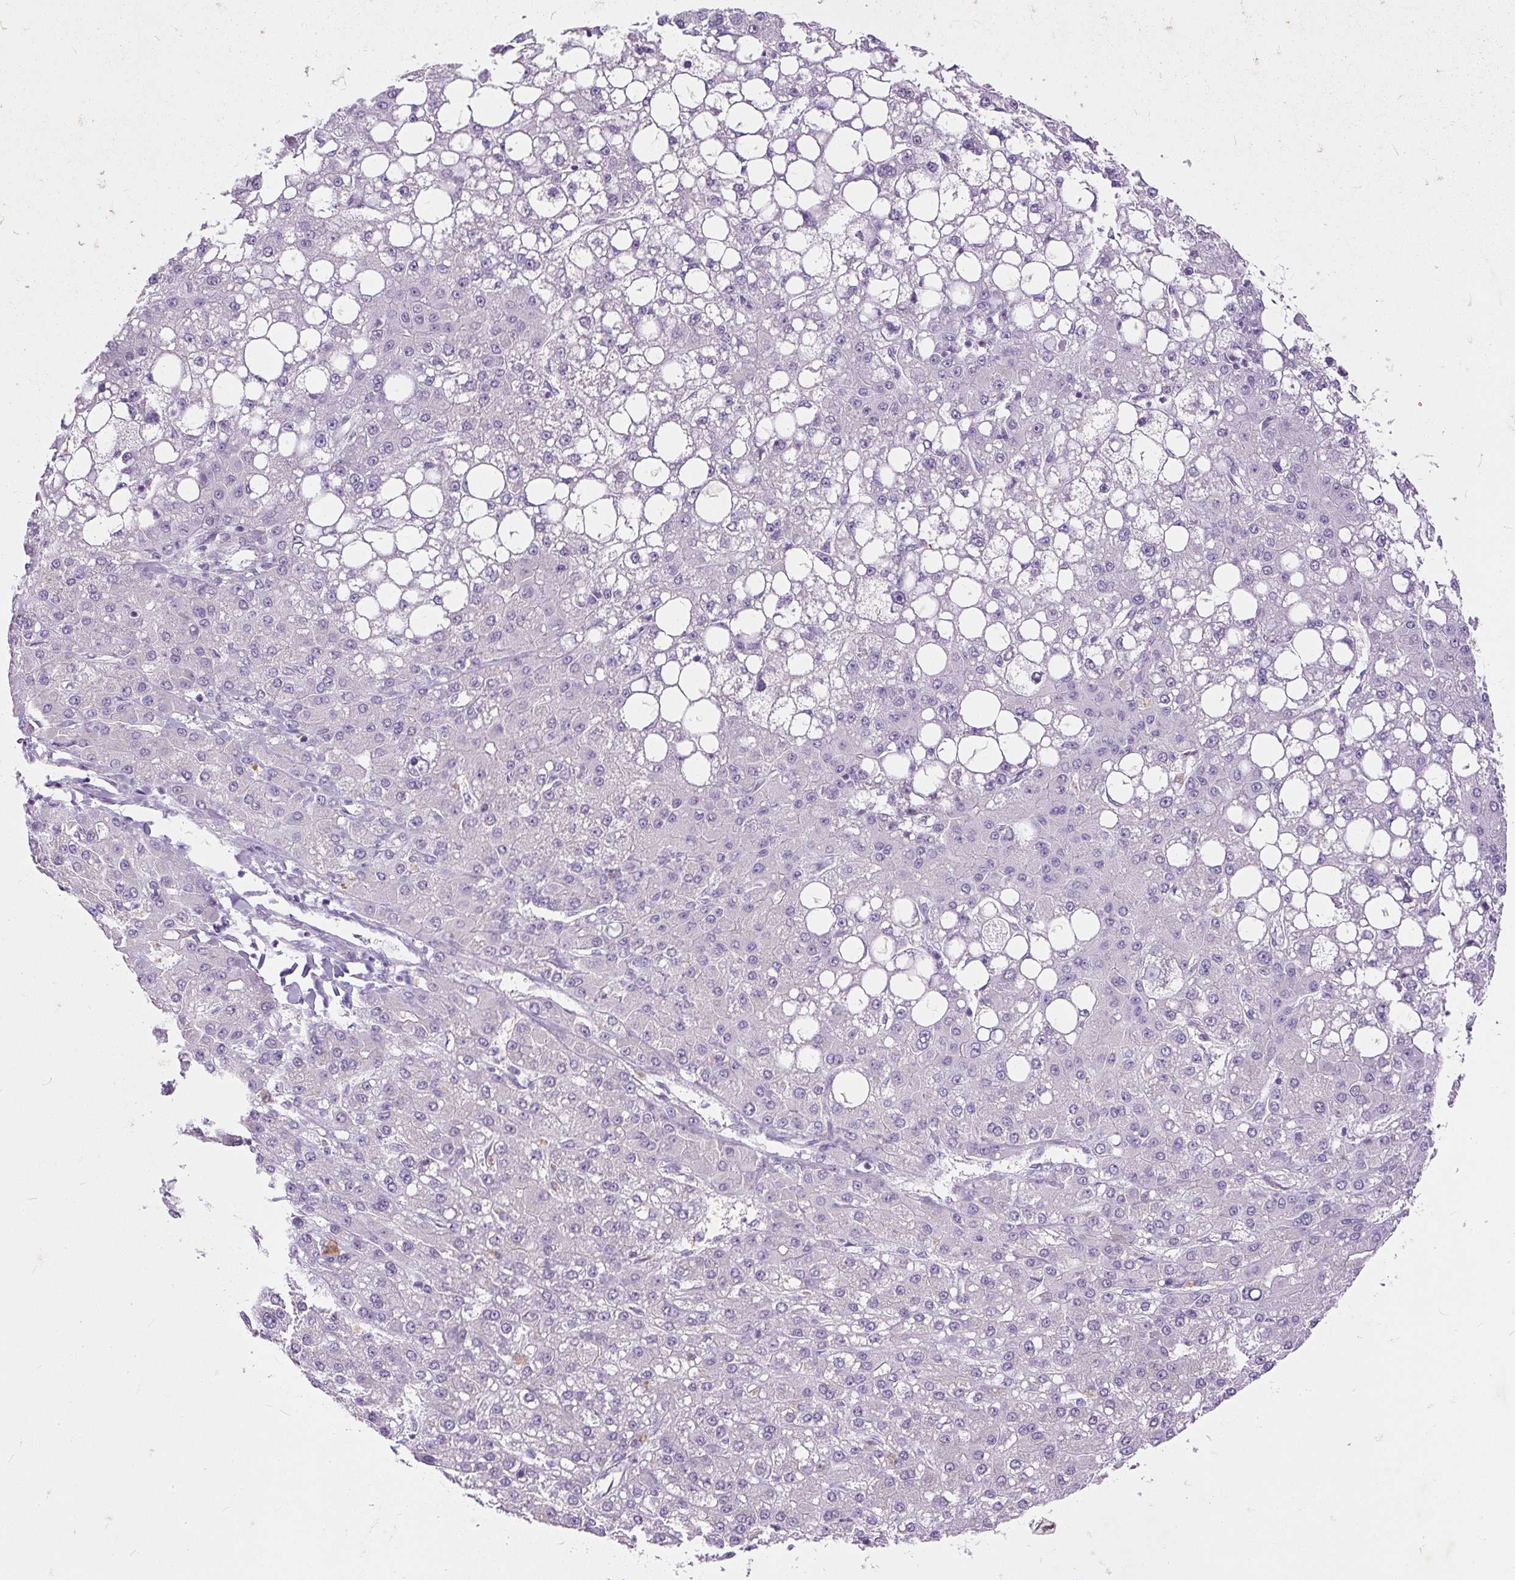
{"staining": {"intensity": "negative", "quantity": "none", "location": "none"}, "tissue": "liver cancer", "cell_type": "Tumor cells", "image_type": "cancer", "snomed": [{"axis": "morphology", "description": "Carcinoma, Hepatocellular, NOS"}, {"axis": "topography", "description": "Liver"}], "caption": "Immunohistochemistry of human hepatocellular carcinoma (liver) exhibits no staining in tumor cells.", "gene": "KRTAP20-3", "patient": {"sex": "male", "age": 67}}